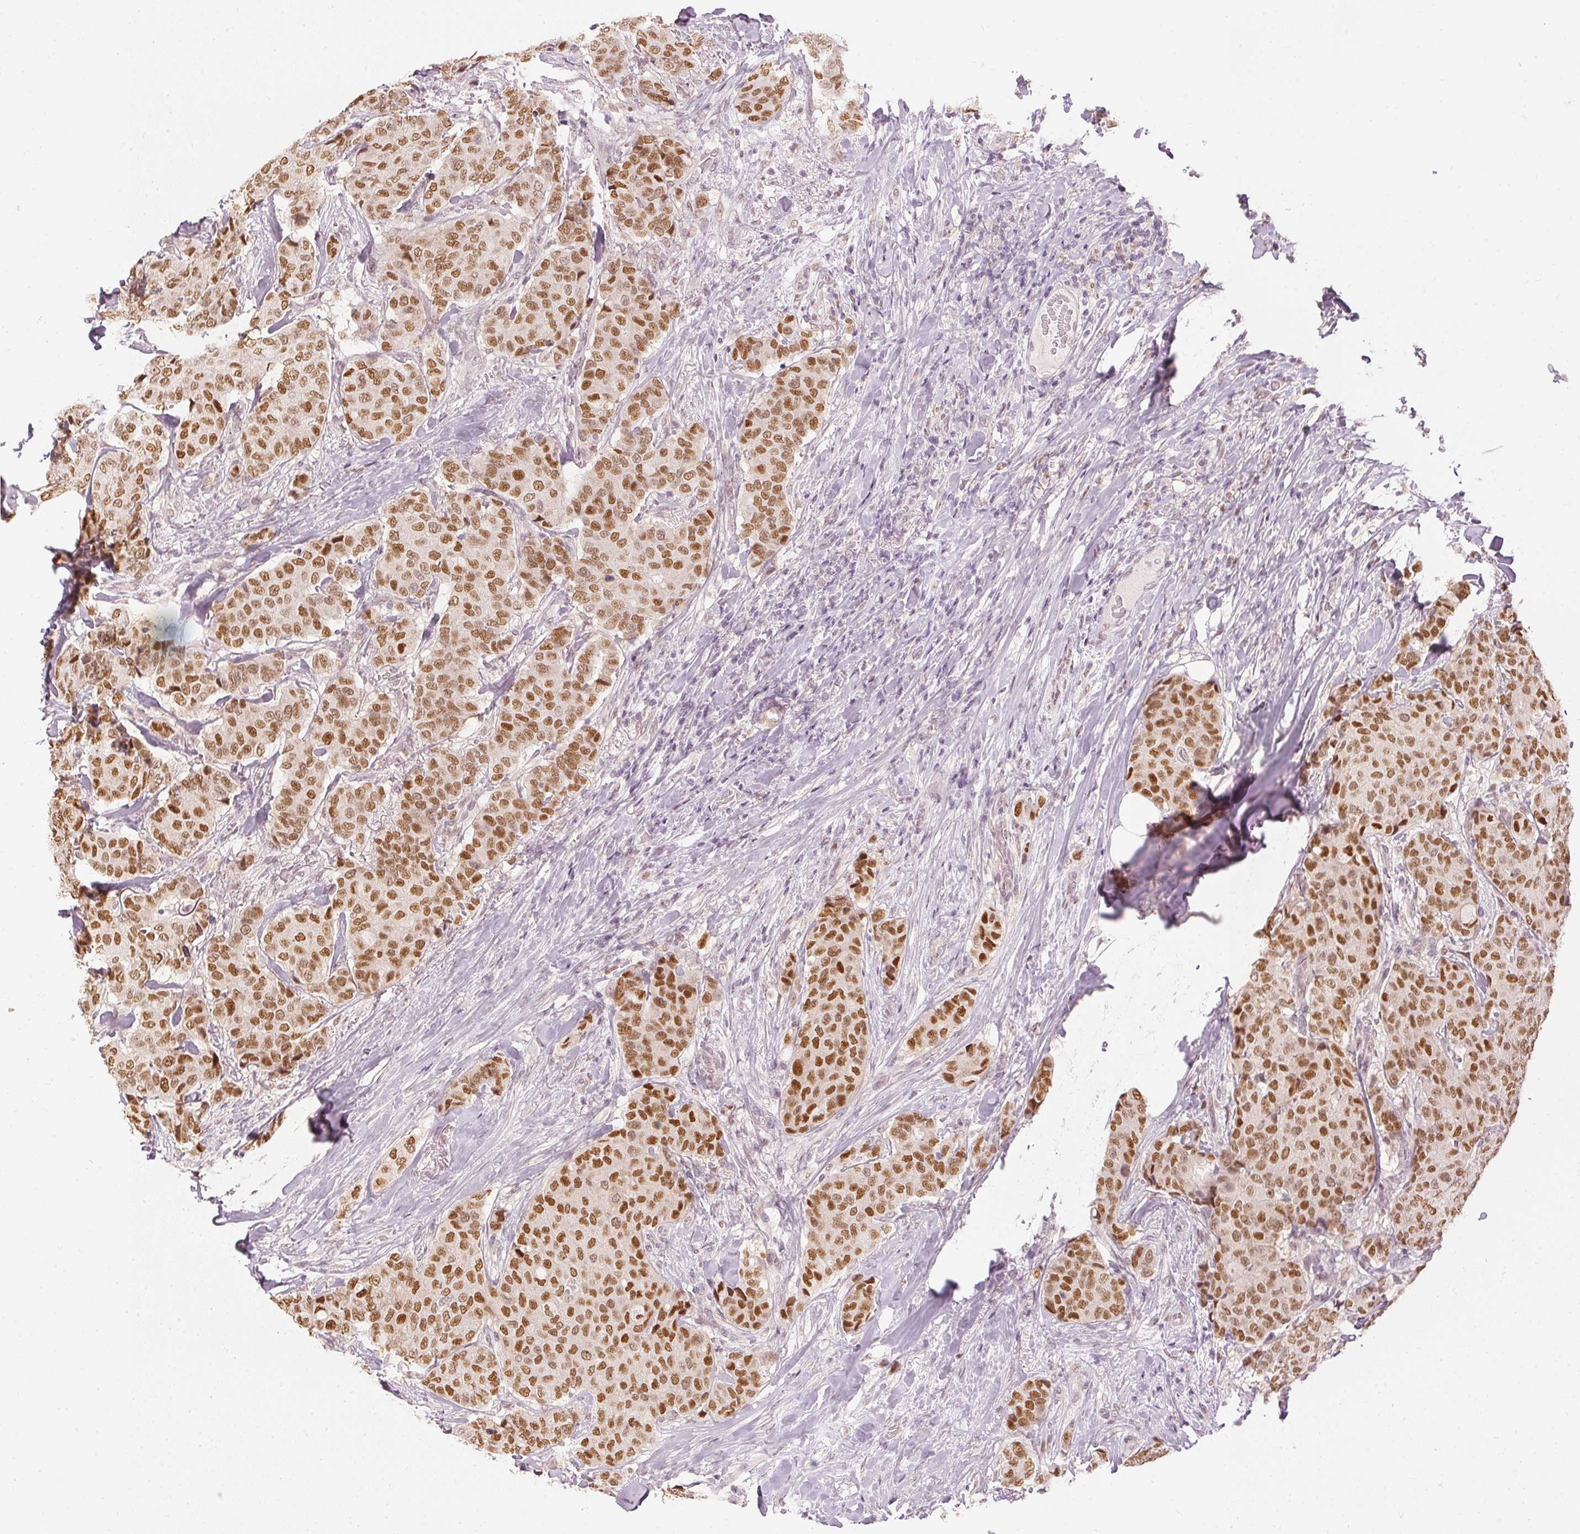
{"staining": {"intensity": "moderate", "quantity": ">75%", "location": "nuclear"}, "tissue": "breast cancer", "cell_type": "Tumor cells", "image_type": "cancer", "snomed": [{"axis": "morphology", "description": "Duct carcinoma"}, {"axis": "topography", "description": "Breast"}], "caption": "IHC image of neoplastic tissue: human breast infiltrating ductal carcinoma stained using immunohistochemistry (IHC) demonstrates medium levels of moderate protein expression localized specifically in the nuclear of tumor cells, appearing as a nuclear brown color.", "gene": "SLC39A3", "patient": {"sex": "female", "age": 75}}